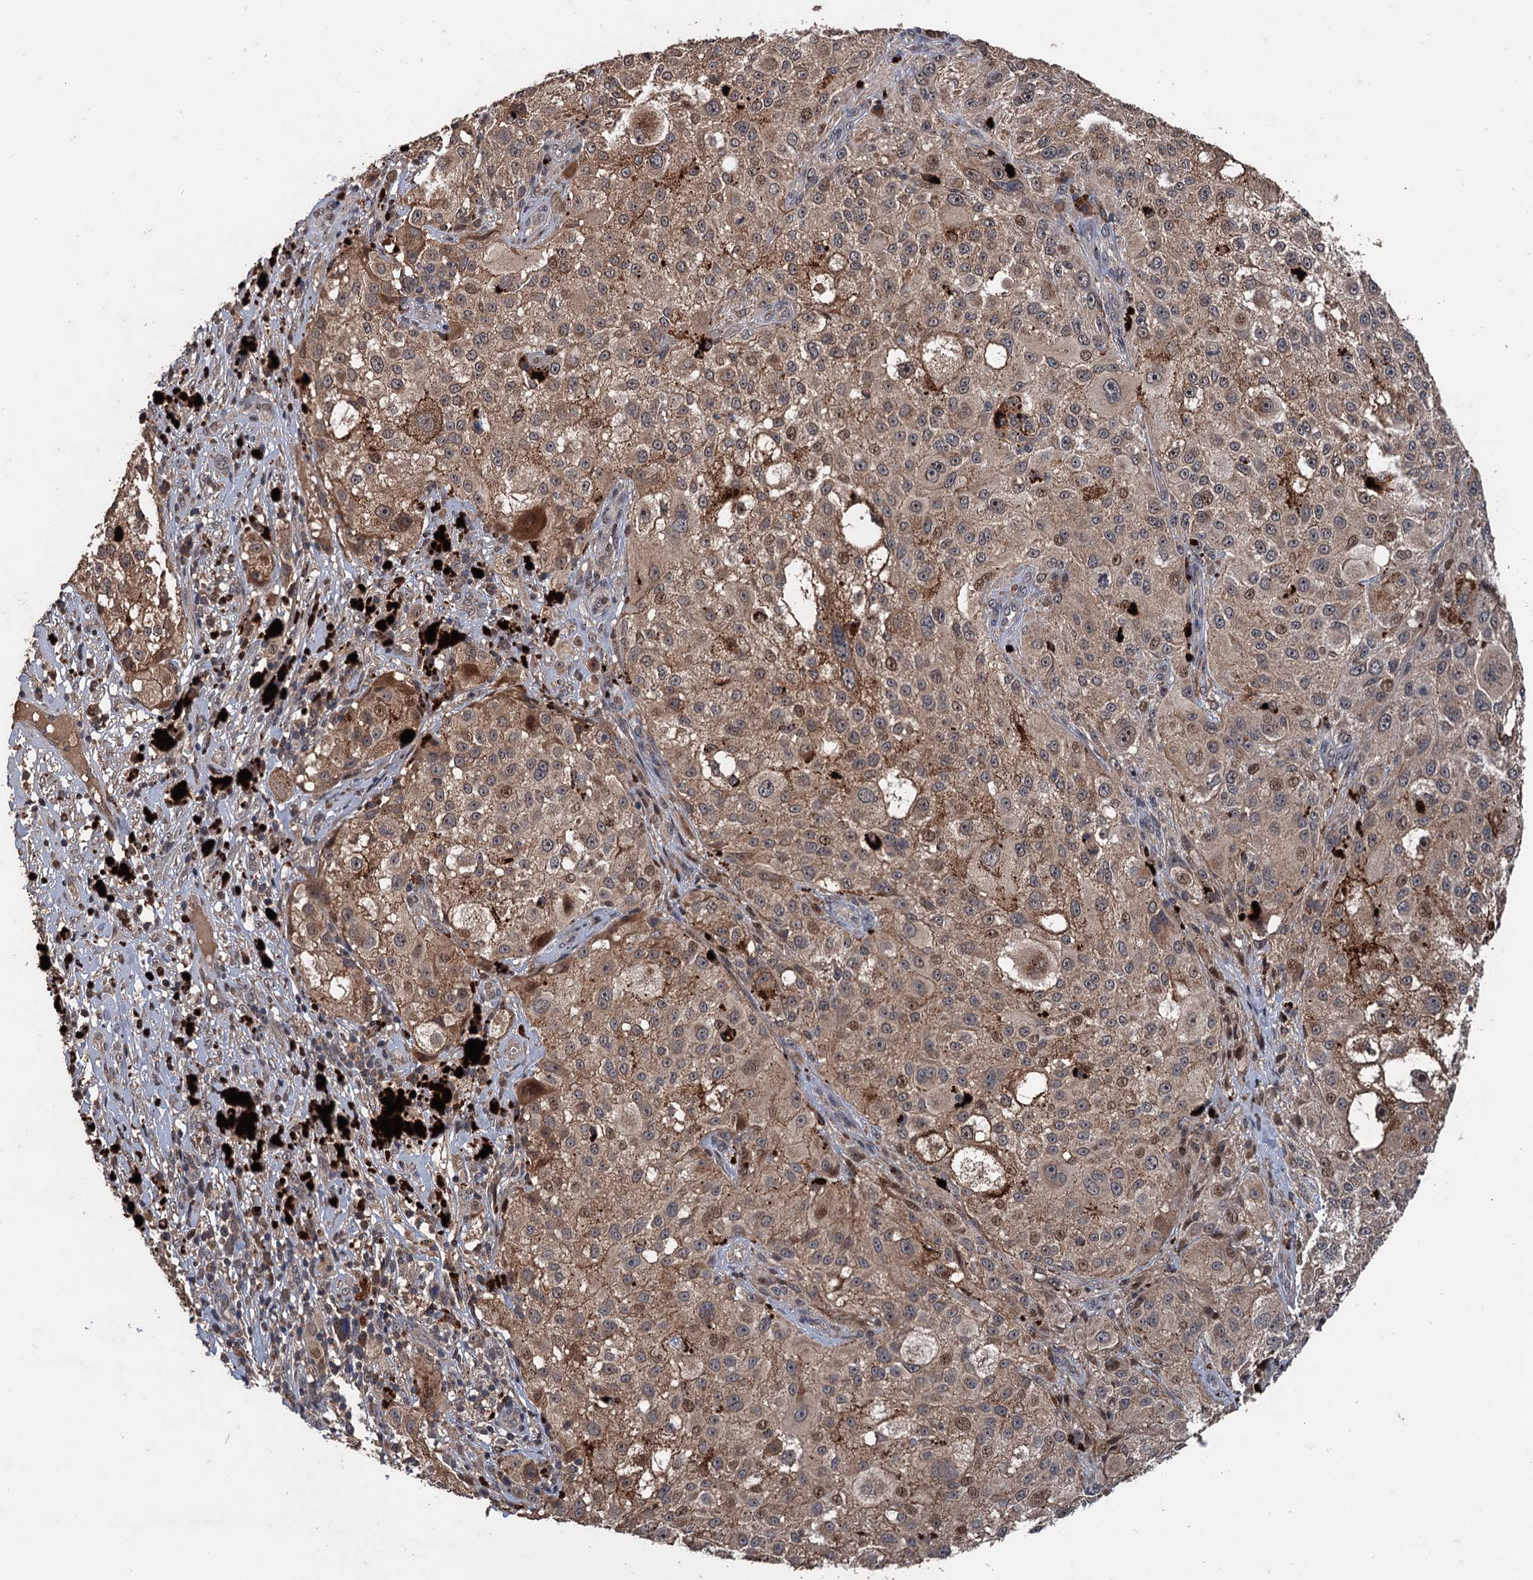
{"staining": {"intensity": "moderate", "quantity": ">75%", "location": "cytoplasmic/membranous,nuclear"}, "tissue": "melanoma", "cell_type": "Tumor cells", "image_type": "cancer", "snomed": [{"axis": "morphology", "description": "Necrosis, NOS"}, {"axis": "morphology", "description": "Malignant melanoma, NOS"}, {"axis": "topography", "description": "Skin"}], "caption": "There is medium levels of moderate cytoplasmic/membranous and nuclear expression in tumor cells of melanoma, as demonstrated by immunohistochemical staining (brown color).", "gene": "ZNF438", "patient": {"sex": "female", "age": 87}}